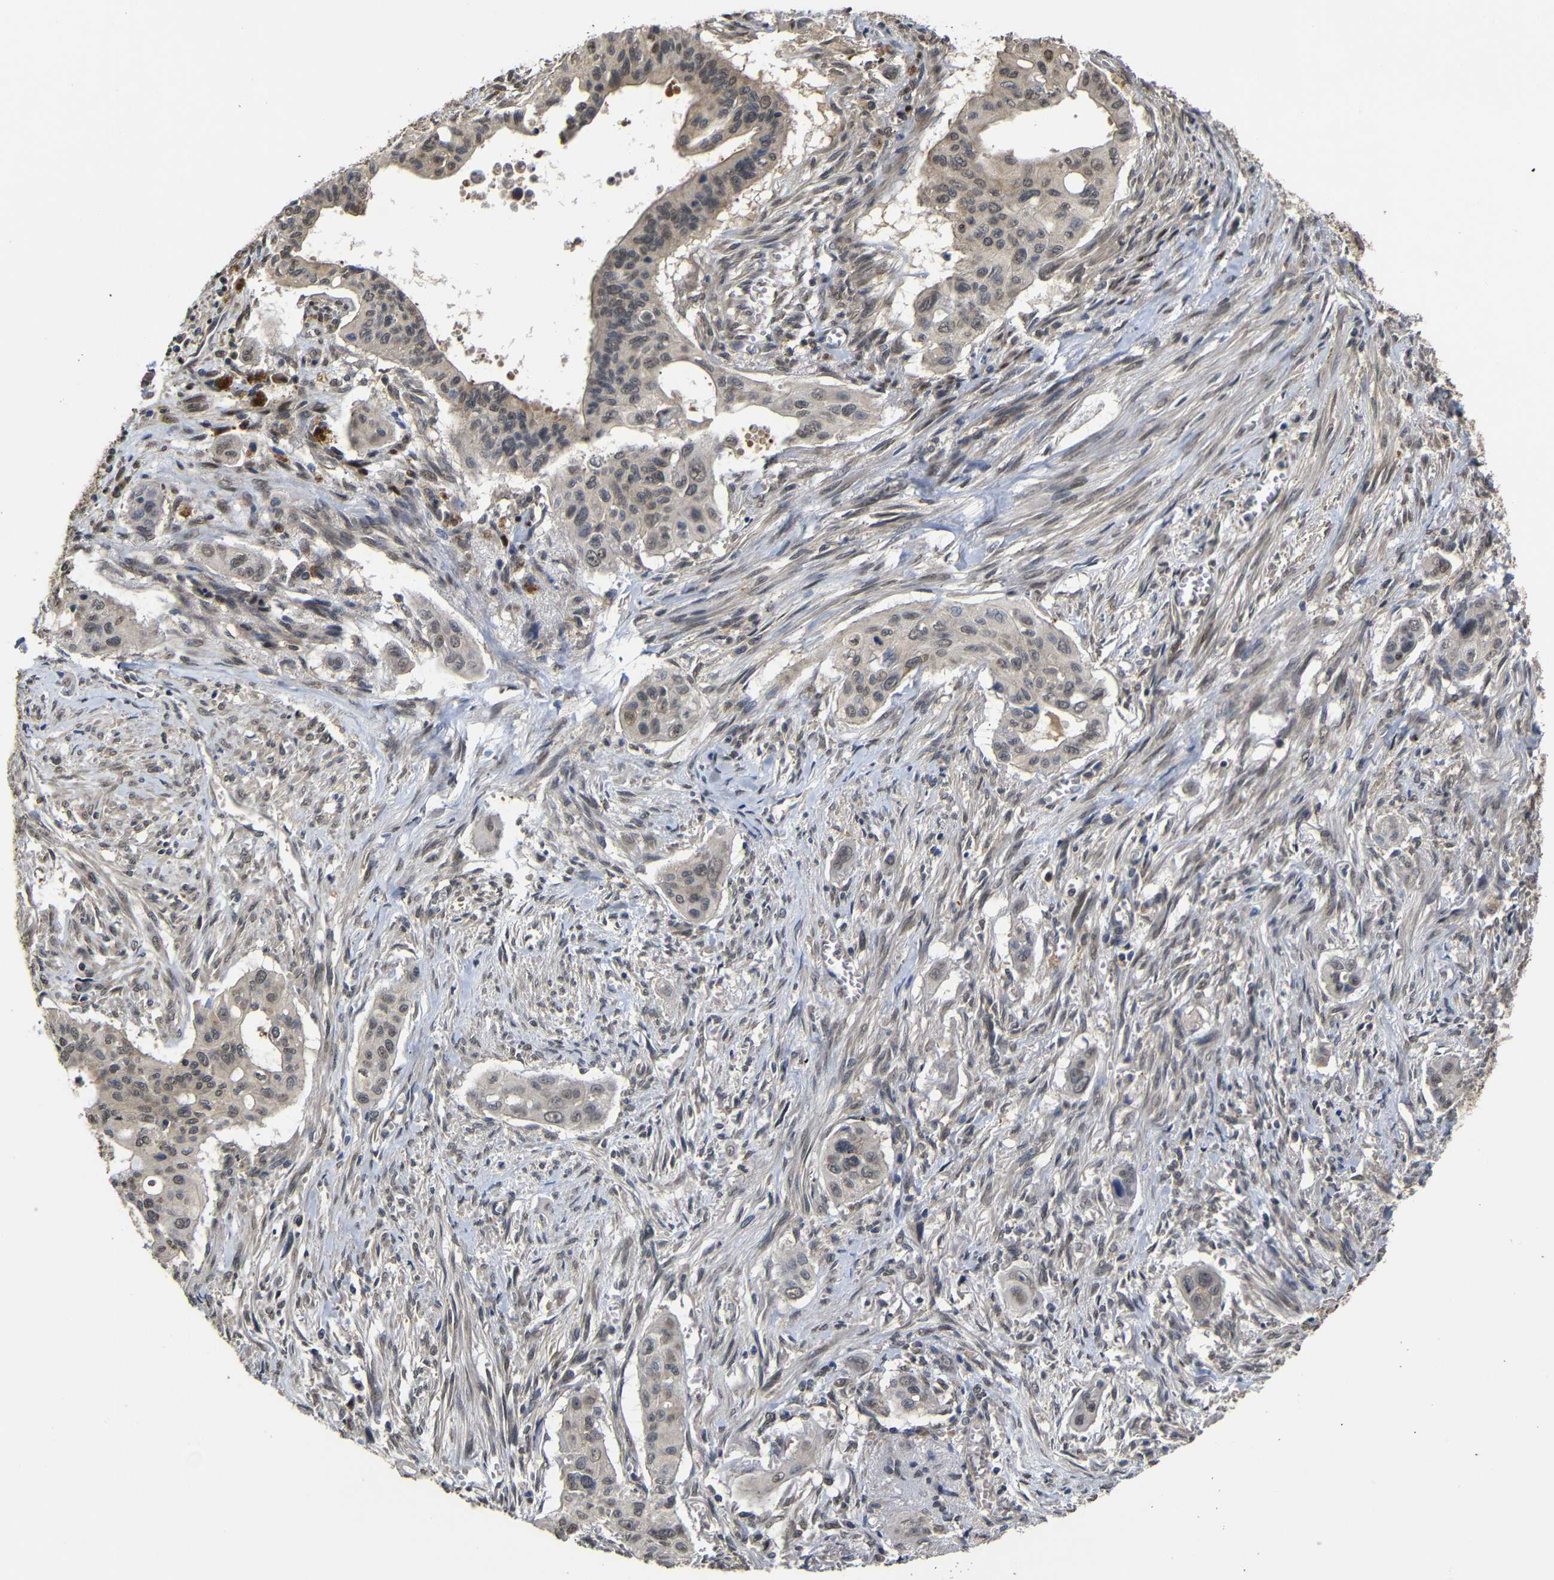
{"staining": {"intensity": "weak", "quantity": ">75%", "location": "cytoplasmic/membranous,nuclear"}, "tissue": "pancreatic cancer", "cell_type": "Tumor cells", "image_type": "cancer", "snomed": [{"axis": "morphology", "description": "Adenocarcinoma, NOS"}, {"axis": "topography", "description": "Pancreas"}], "caption": "Immunohistochemistry staining of adenocarcinoma (pancreatic), which demonstrates low levels of weak cytoplasmic/membranous and nuclear expression in about >75% of tumor cells indicating weak cytoplasmic/membranous and nuclear protein staining. The staining was performed using DAB (brown) for protein detection and nuclei were counterstained in hematoxylin (blue).", "gene": "ATG12", "patient": {"sex": "male", "age": 77}}